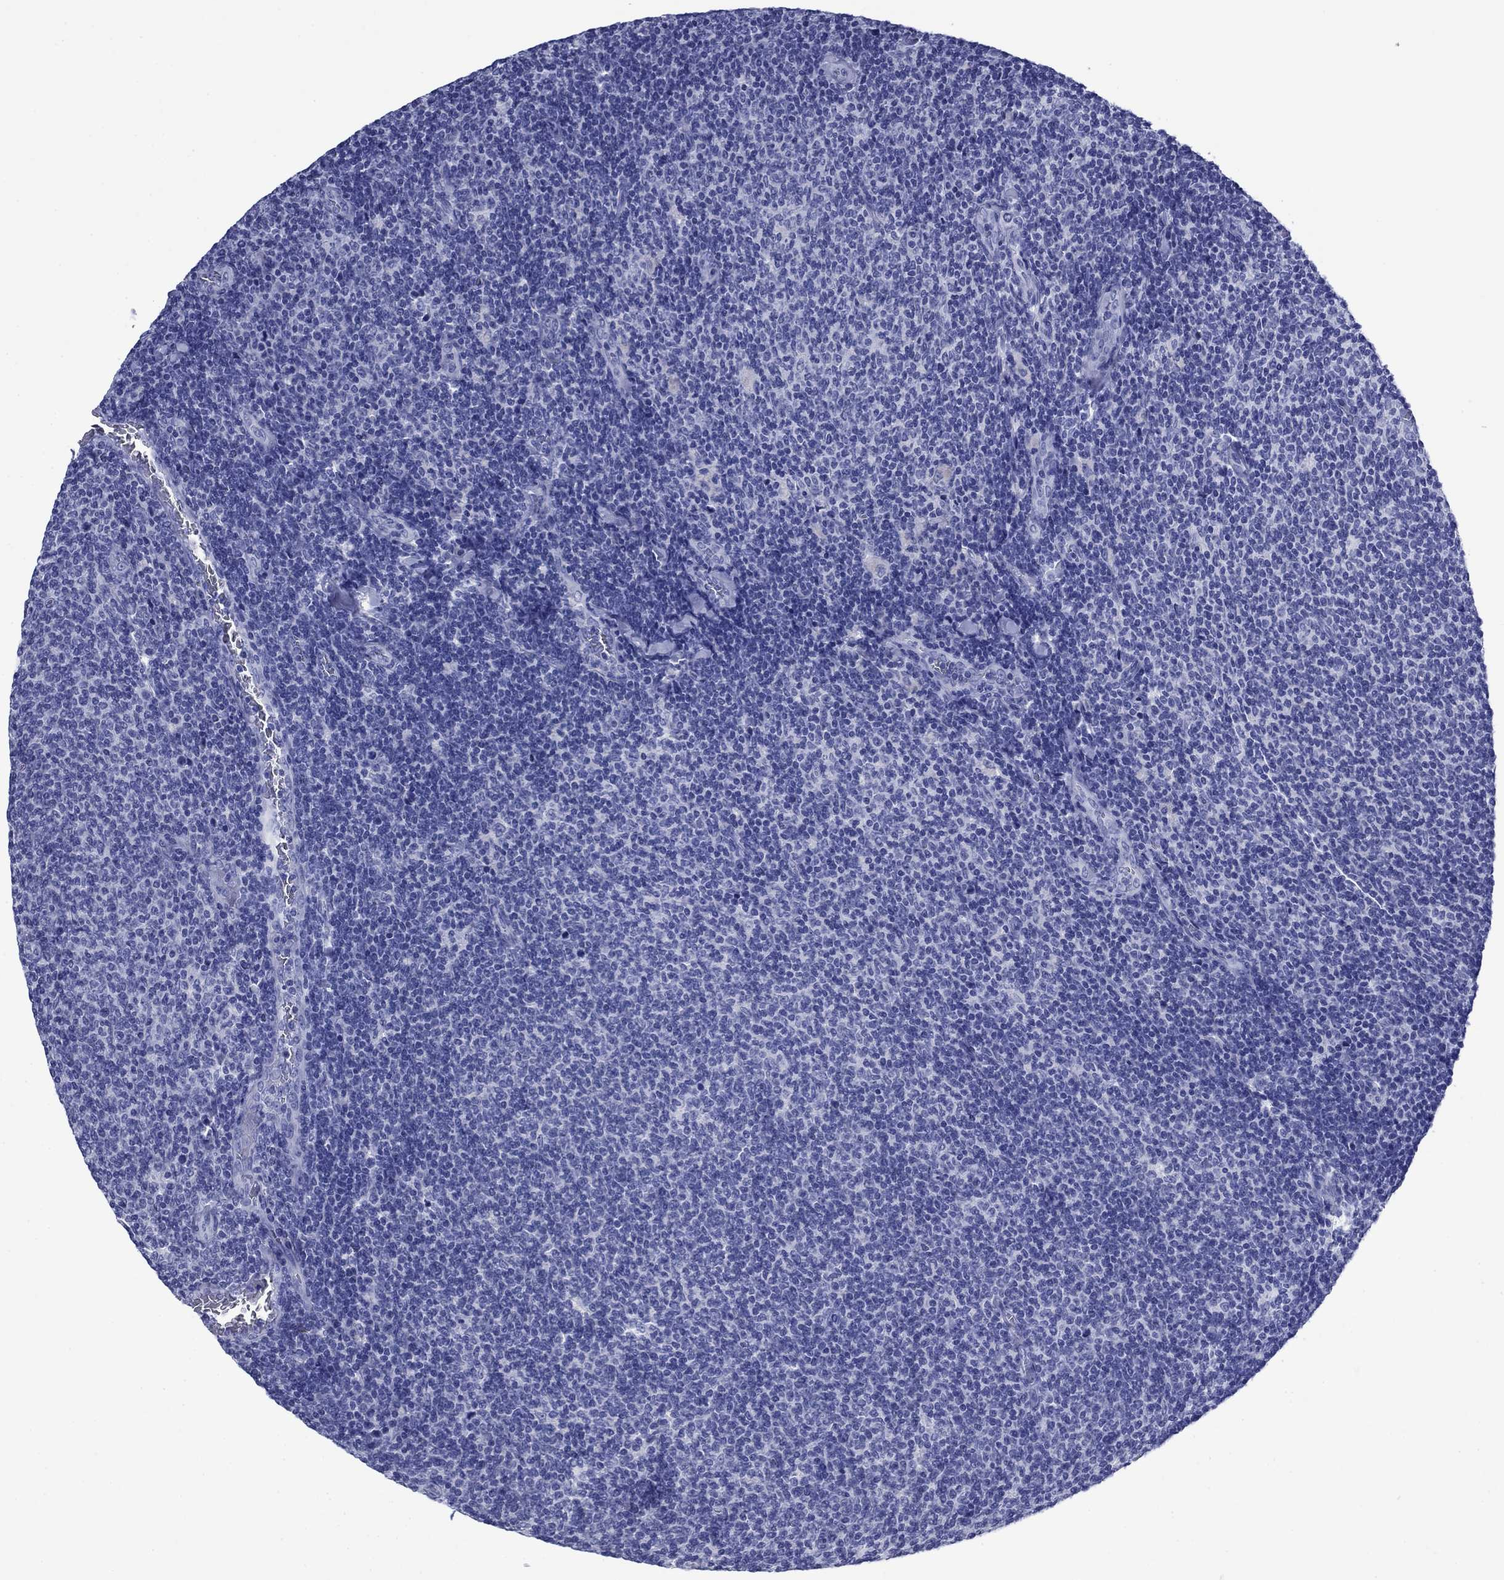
{"staining": {"intensity": "negative", "quantity": "none", "location": "none"}, "tissue": "lymphoma", "cell_type": "Tumor cells", "image_type": "cancer", "snomed": [{"axis": "morphology", "description": "Malignant lymphoma, non-Hodgkin's type, Low grade"}, {"axis": "topography", "description": "Lymph node"}], "caption": "A histopathology image of human lymphoma is negative for staining in tumor cells.", "gene": "GIP", "patient": {"sex": "male", "age": 52}}